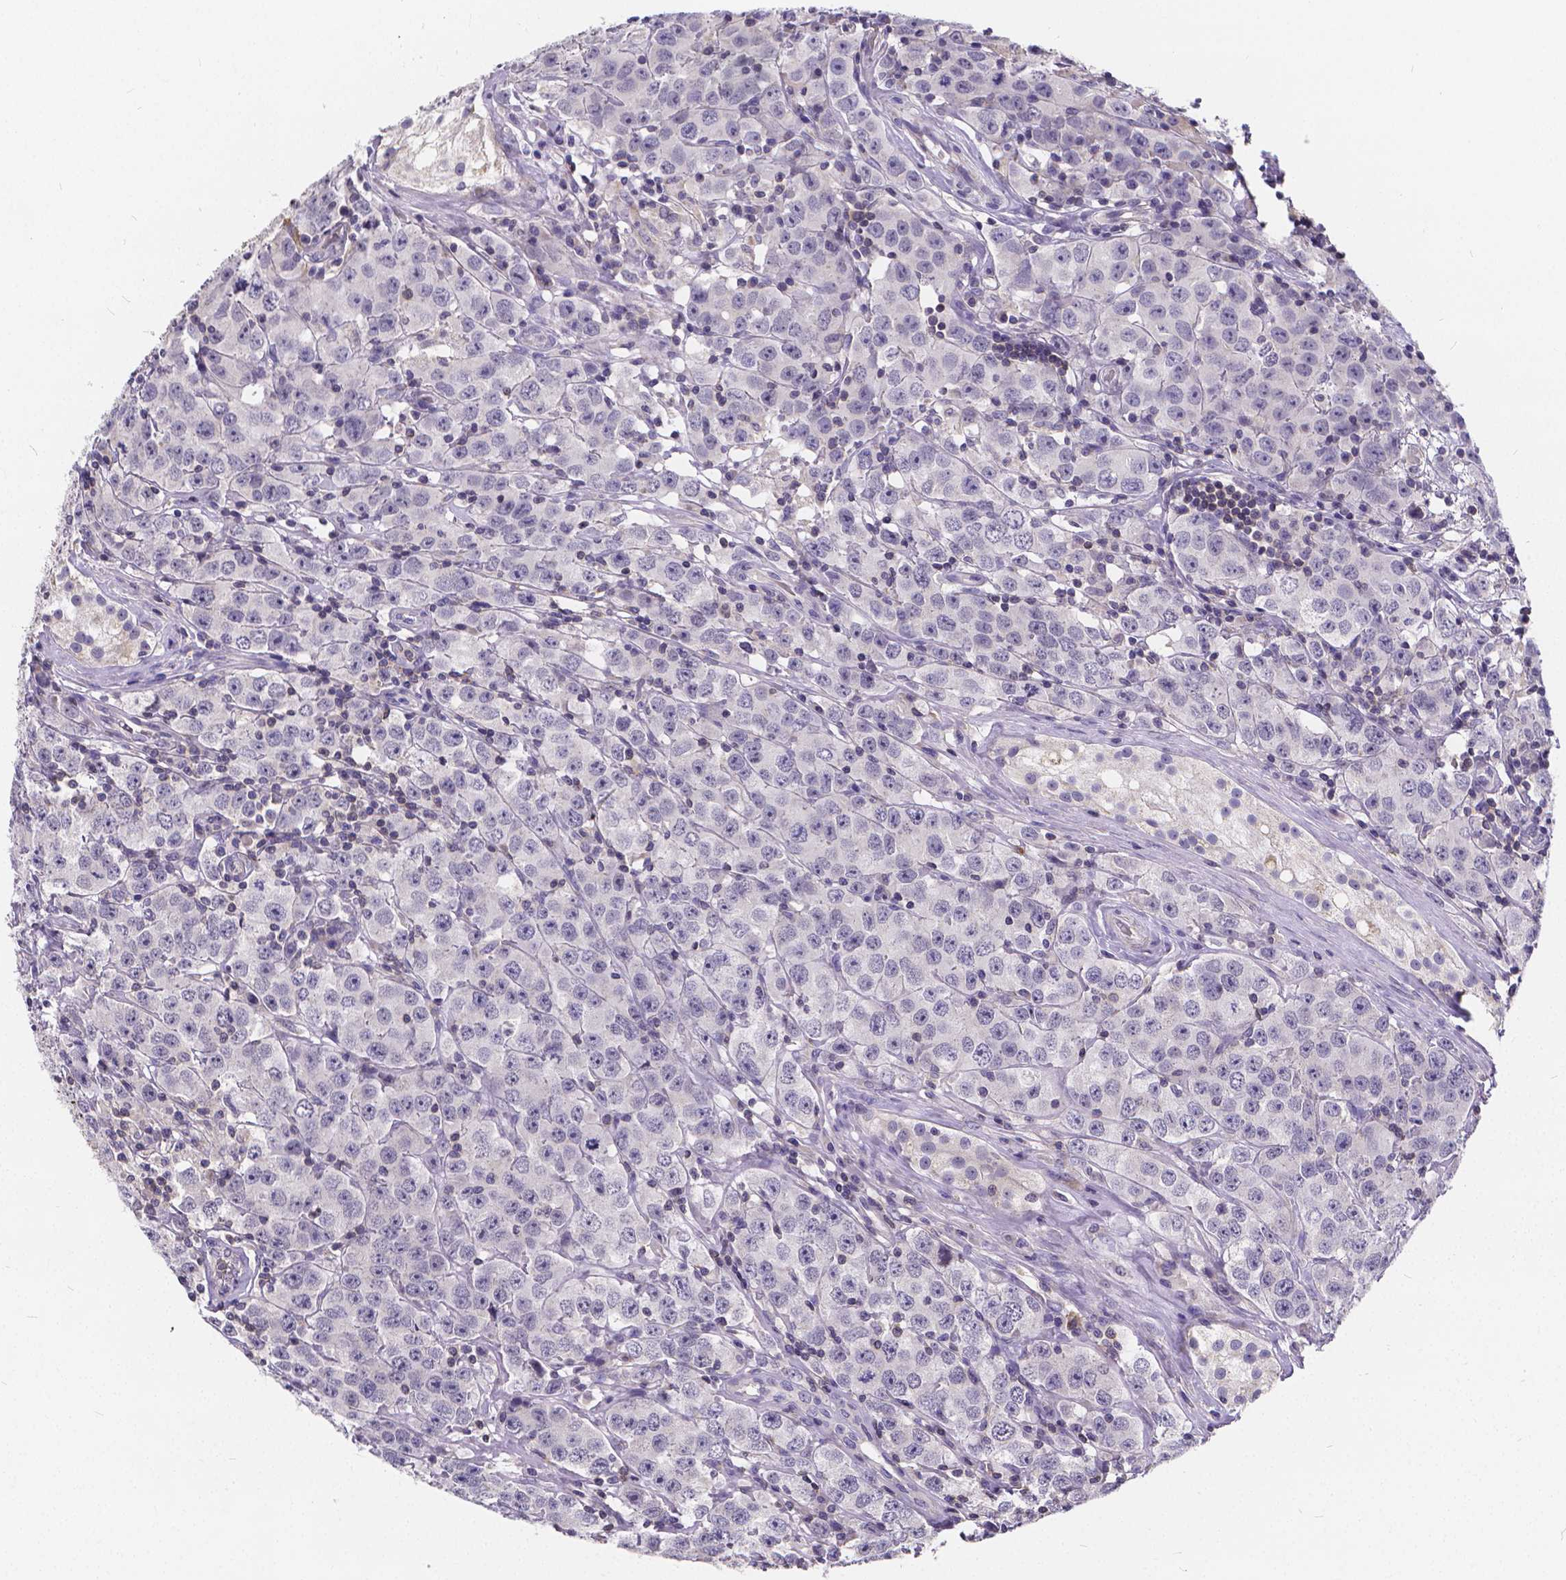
{"staining": {"intensity": "negative", "quantity": "none", "location": "none"}, "tissue": "testis cancer", "cell_type": "Tumor cells", "image_type": "cancer", "snomed": [{"axis": "morphology", "description": "Seminoma, NOS"}, {"axis": "topography", "description": "Testis"}], "caption": "Immunohistochemical staining of human seminoma (testis) shows no significant expression in tumor cells.", "gene": "GLRB", "patient": {"sex": "male", "age": 52}}